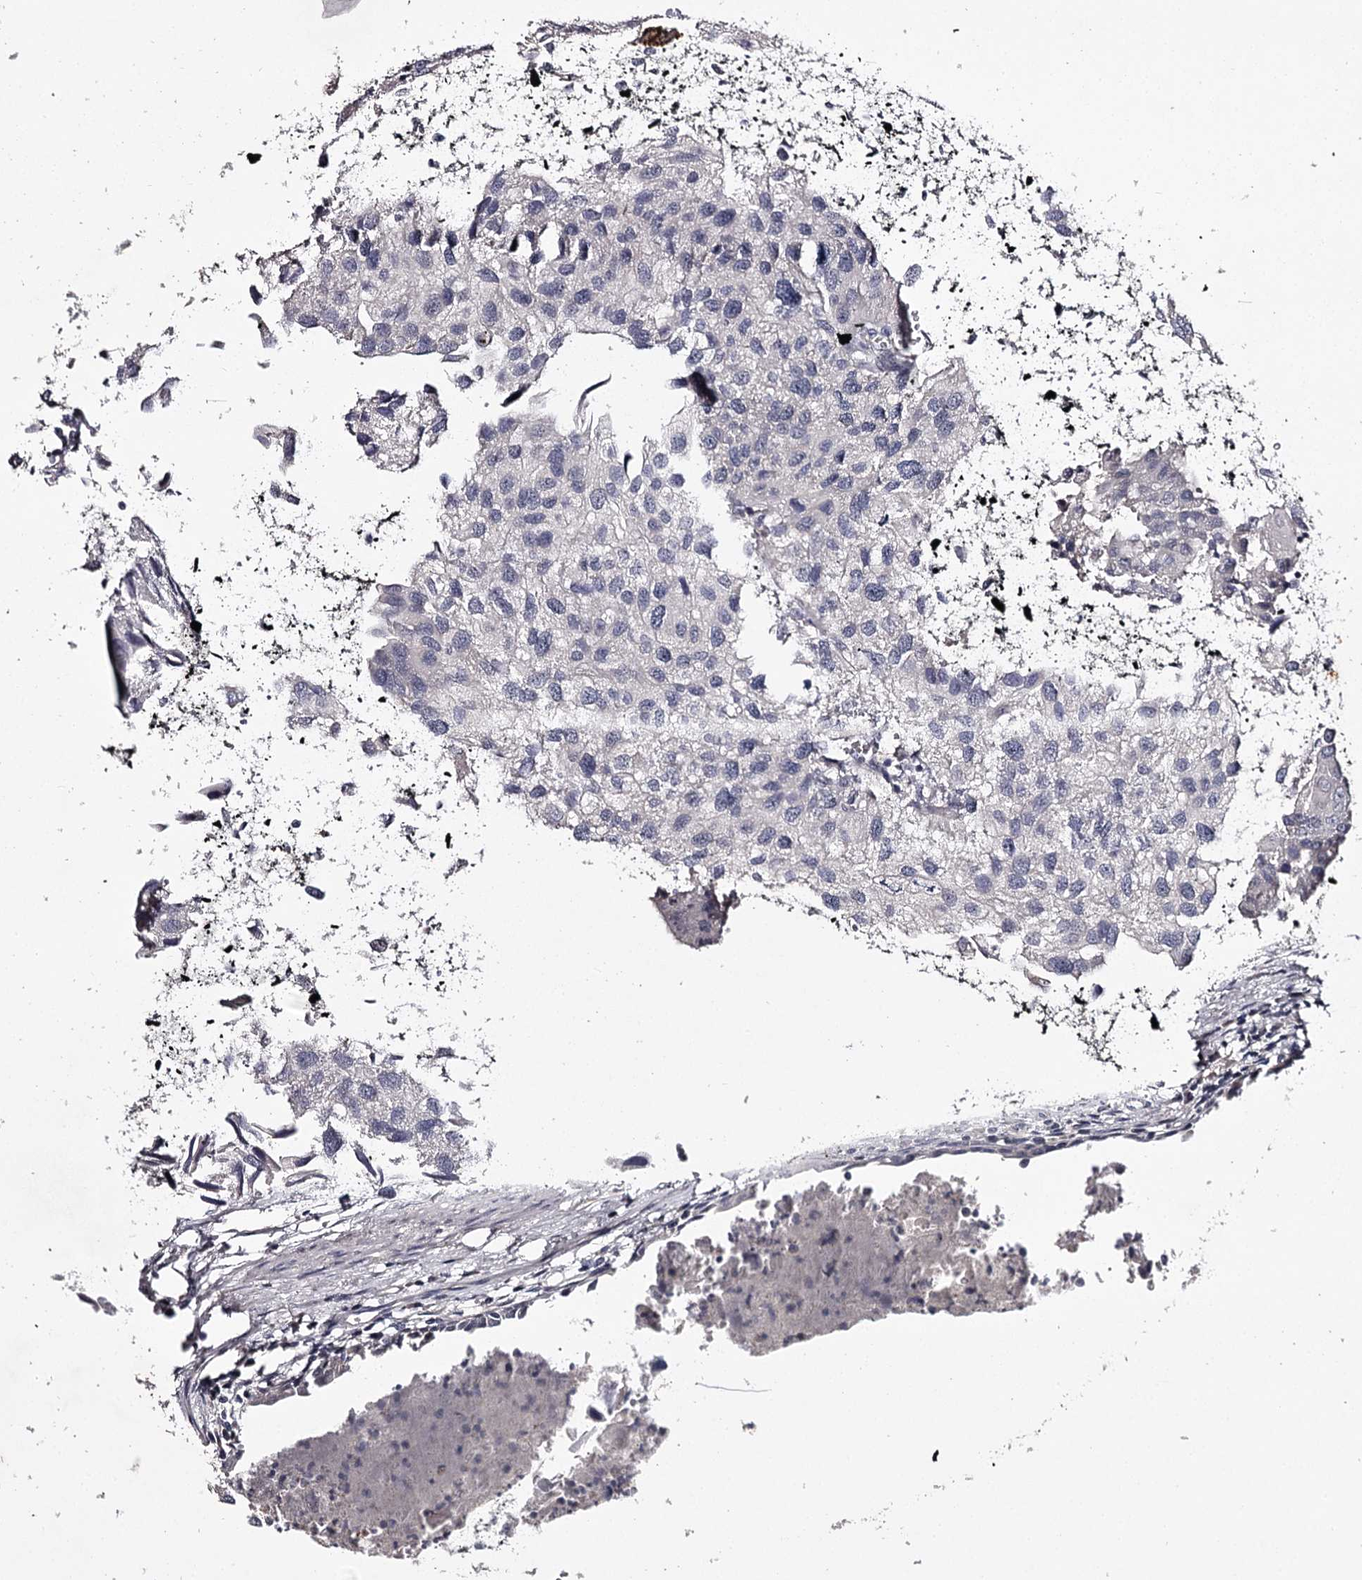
{"staining": {"intensity": "negative", "quantity": "none", "location": "none"}, "tissue": "urothelial cancer", "cell_type": "Tumor cells", "image_type": "cancer", "snomed": [{"axis": "morphology", "description": "Urothelial carcinoma, High grade"}, {"axis": "topography", "description": "Urinary bladder"}], "caption": "IHC micrograph of neoplastic tissue: urothelial cancer stained with DAB shows no significant protein positivity in tumor cells.", "gene": "PRM2", "patient": {"sex": "female", "age": 85}}